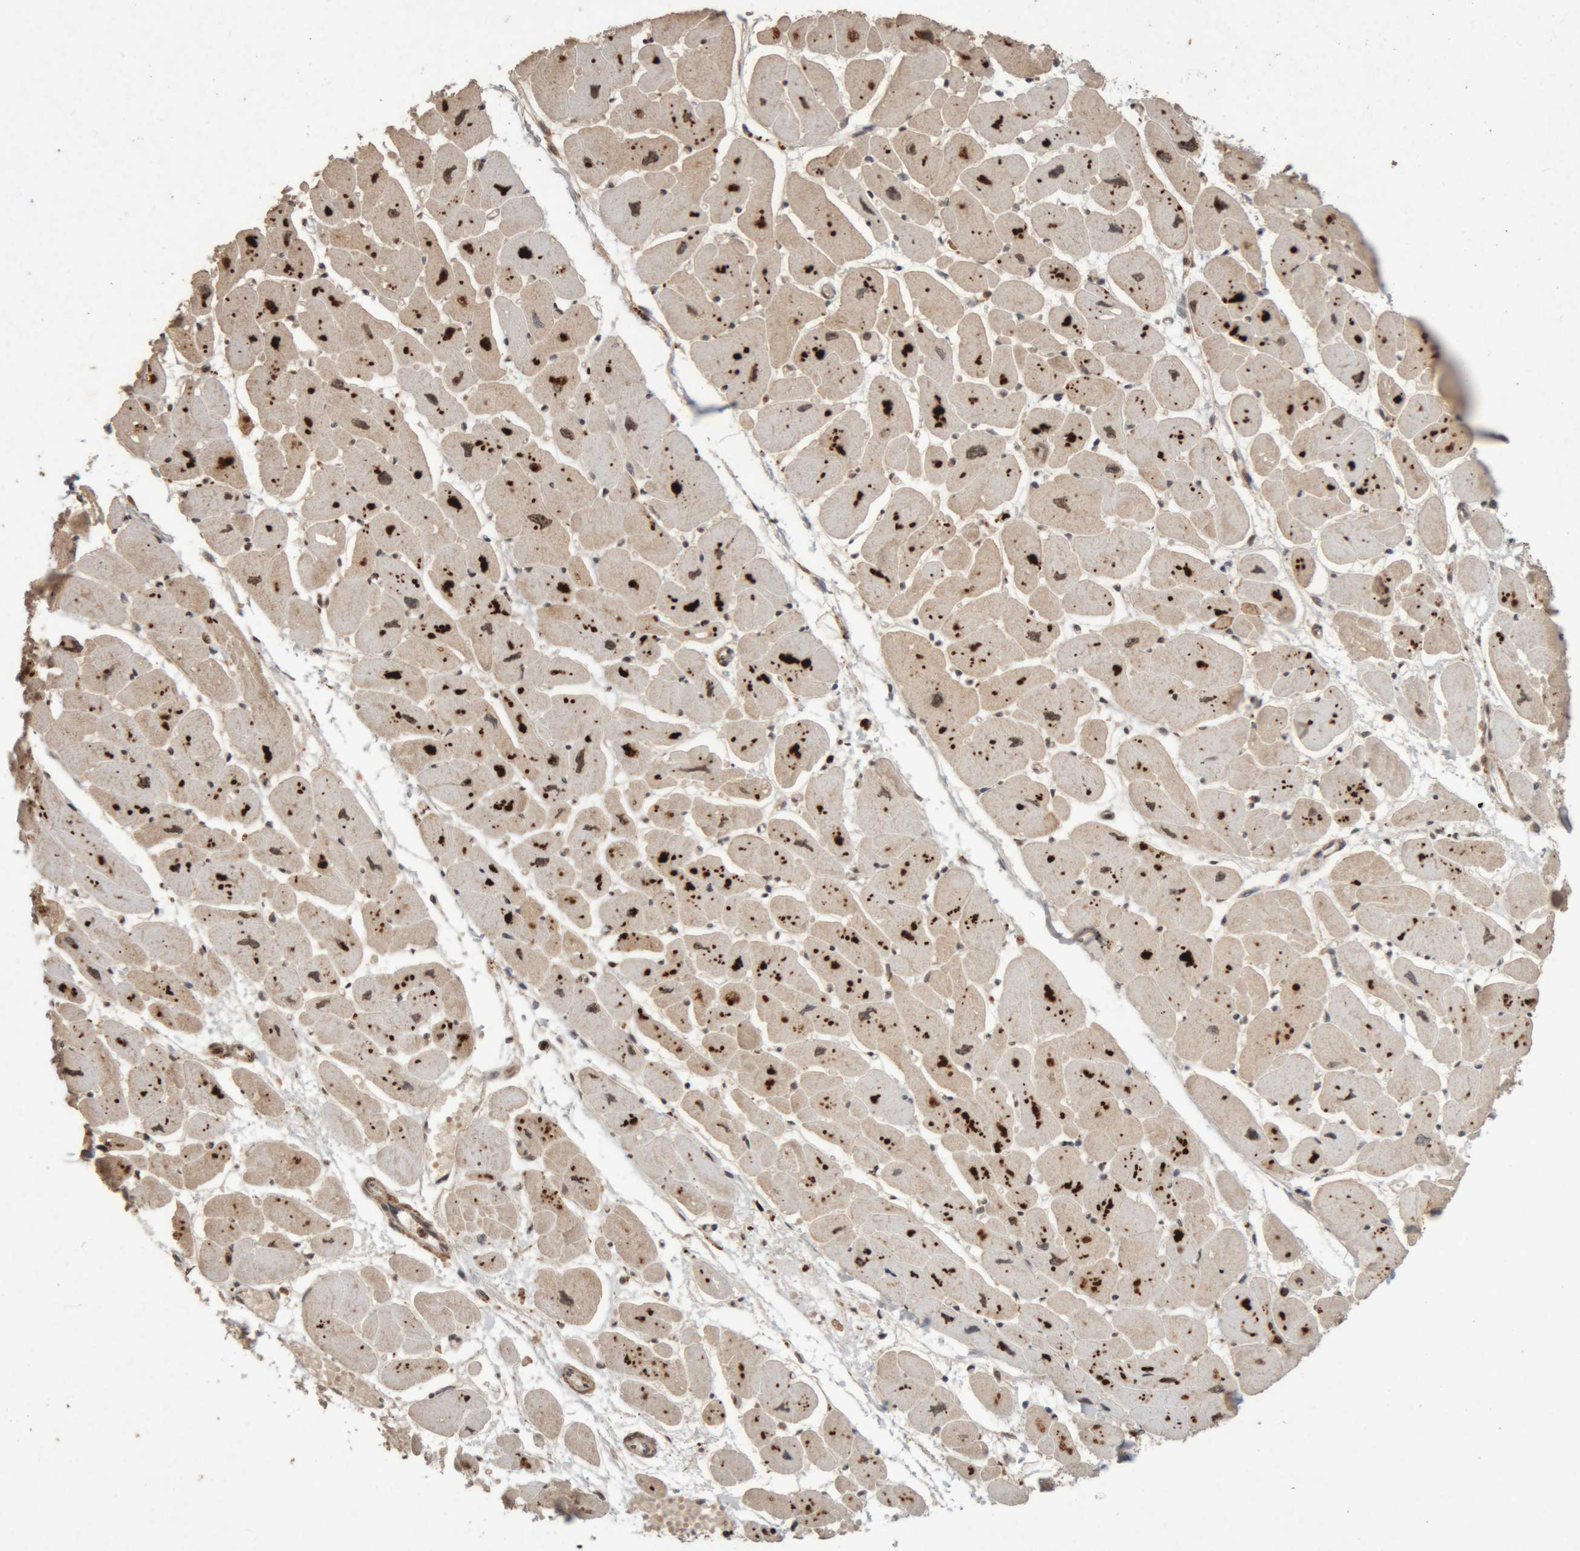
{"staining": {"intensity": "moderate", "quantity": ">75%", "location": "cytoplasmic/membranous,nuclear"}, "tissue": "heart muscle", "cell_type": "Cardiomyocytes", "image_type": "normal", "snomed": [{"axis": "morphology", "description": "Normal tissue, NOS"}, {"axis": "topography", "description": "Heart"}], "caption": "Protein staining demonstrates moderate cytoplasmic/membranous,nuclear positivity in about >75% of cardiomyocytes in unremarkable heart muscle. (Stains: DAB in brown, nuclei in blue, Microscopy: brightfield microscopy at high magnification).", "gene": "KEAP1", "patient": {"sex": "female", "age": 54}}